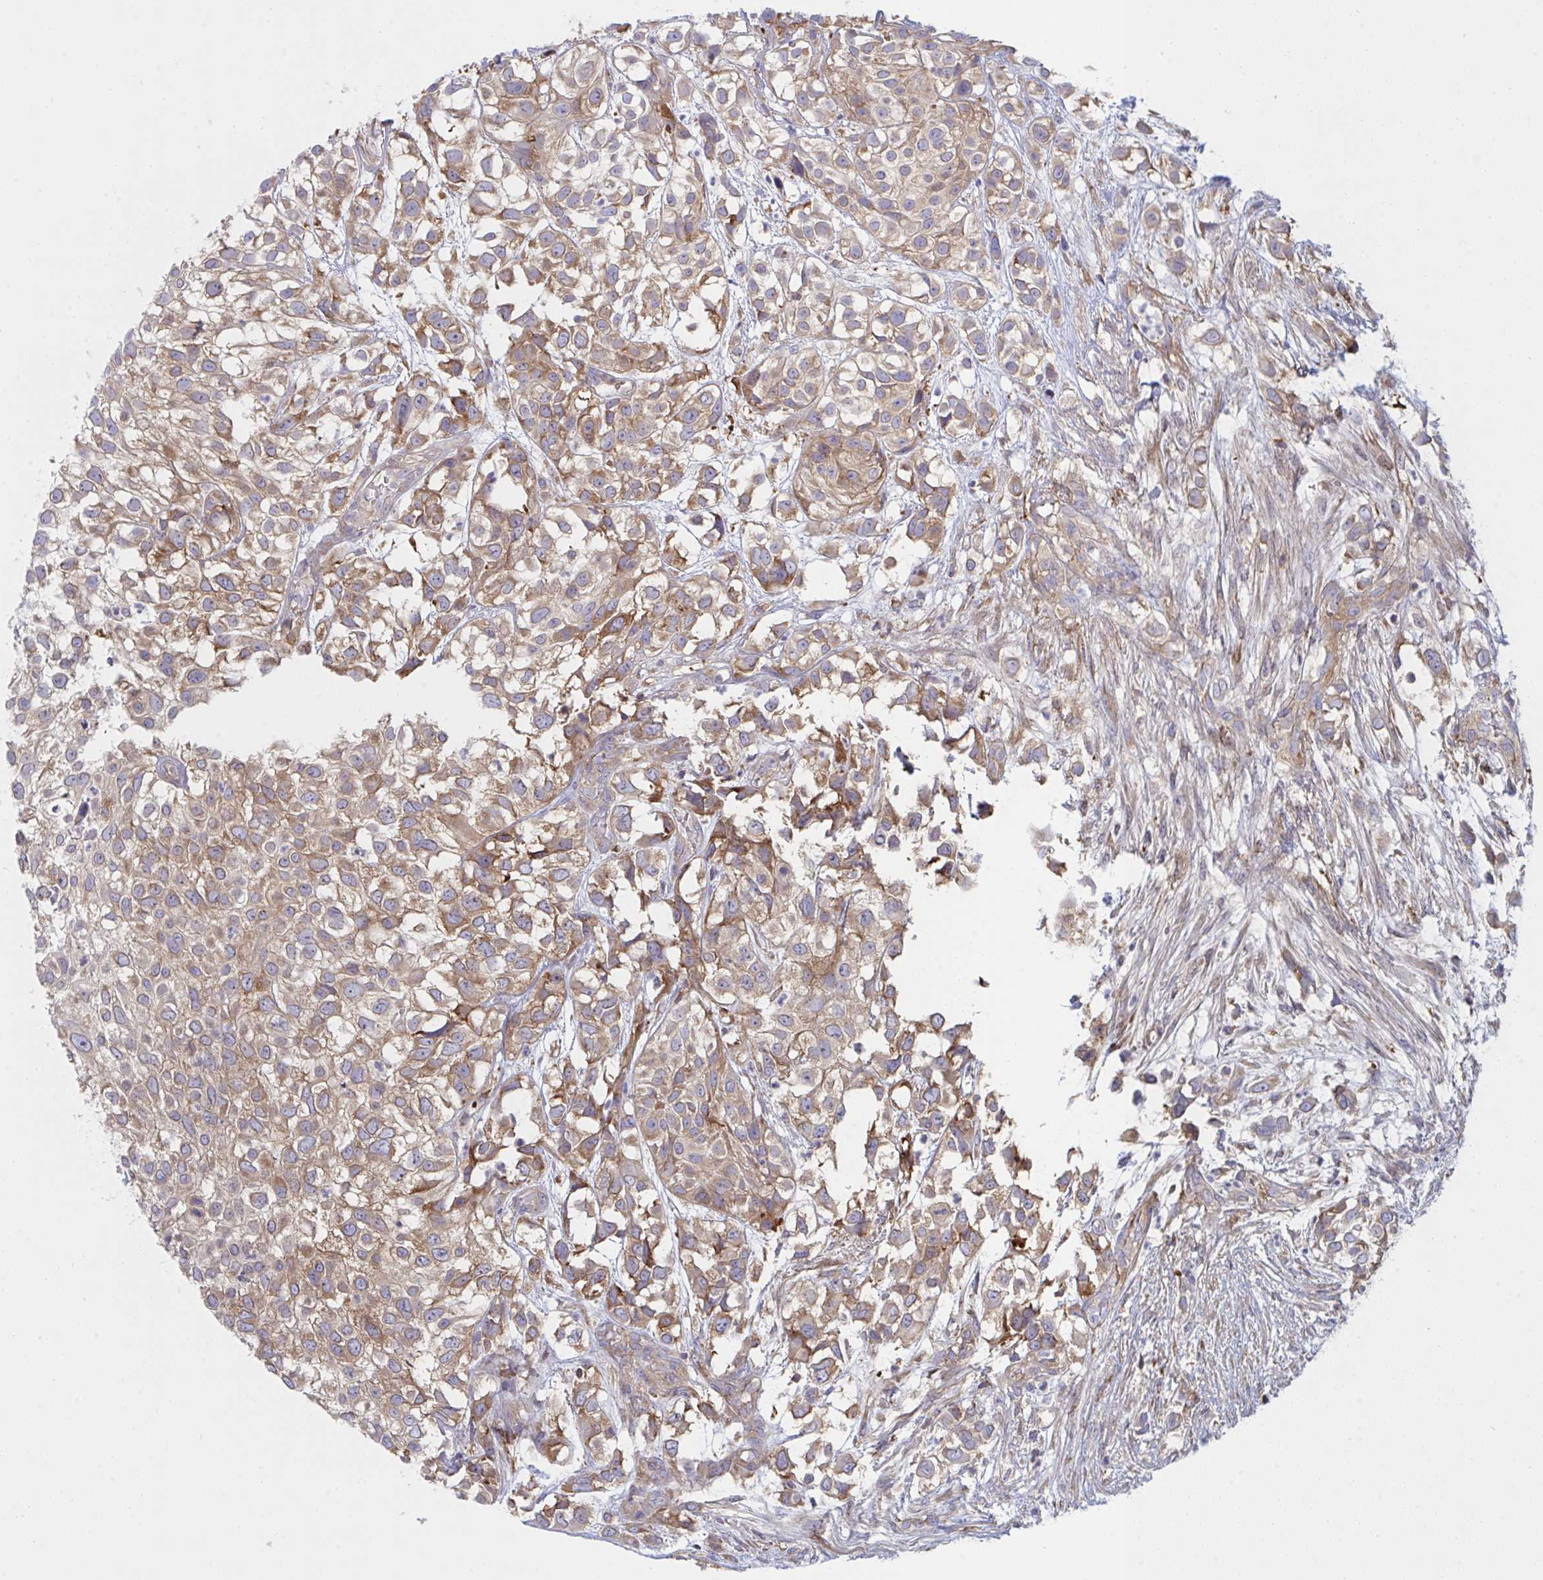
{"staining": {"intensity": "moderate", "quantity": ">75%", "location": "cytoplasmic/membranous"}, "tissue": "urothelial cancer", "cell_type": "Tumor cells", "image_type": "cancer", "snomed": [{"axis": "morphology", "description": "Urothelial carcinoma, High grade"}, {"axis": "topography", "description": "Urinary bladder"}], "caption": "Immunohistochemistry (IHC) (DAB) staining of human urothelial cancer demonstrates moderate cytoplasmic/membranous protein staining in approximately >75% of tumor cells.", "gene": "WNK1", "patient": {"sex": "male", "age": 56}}